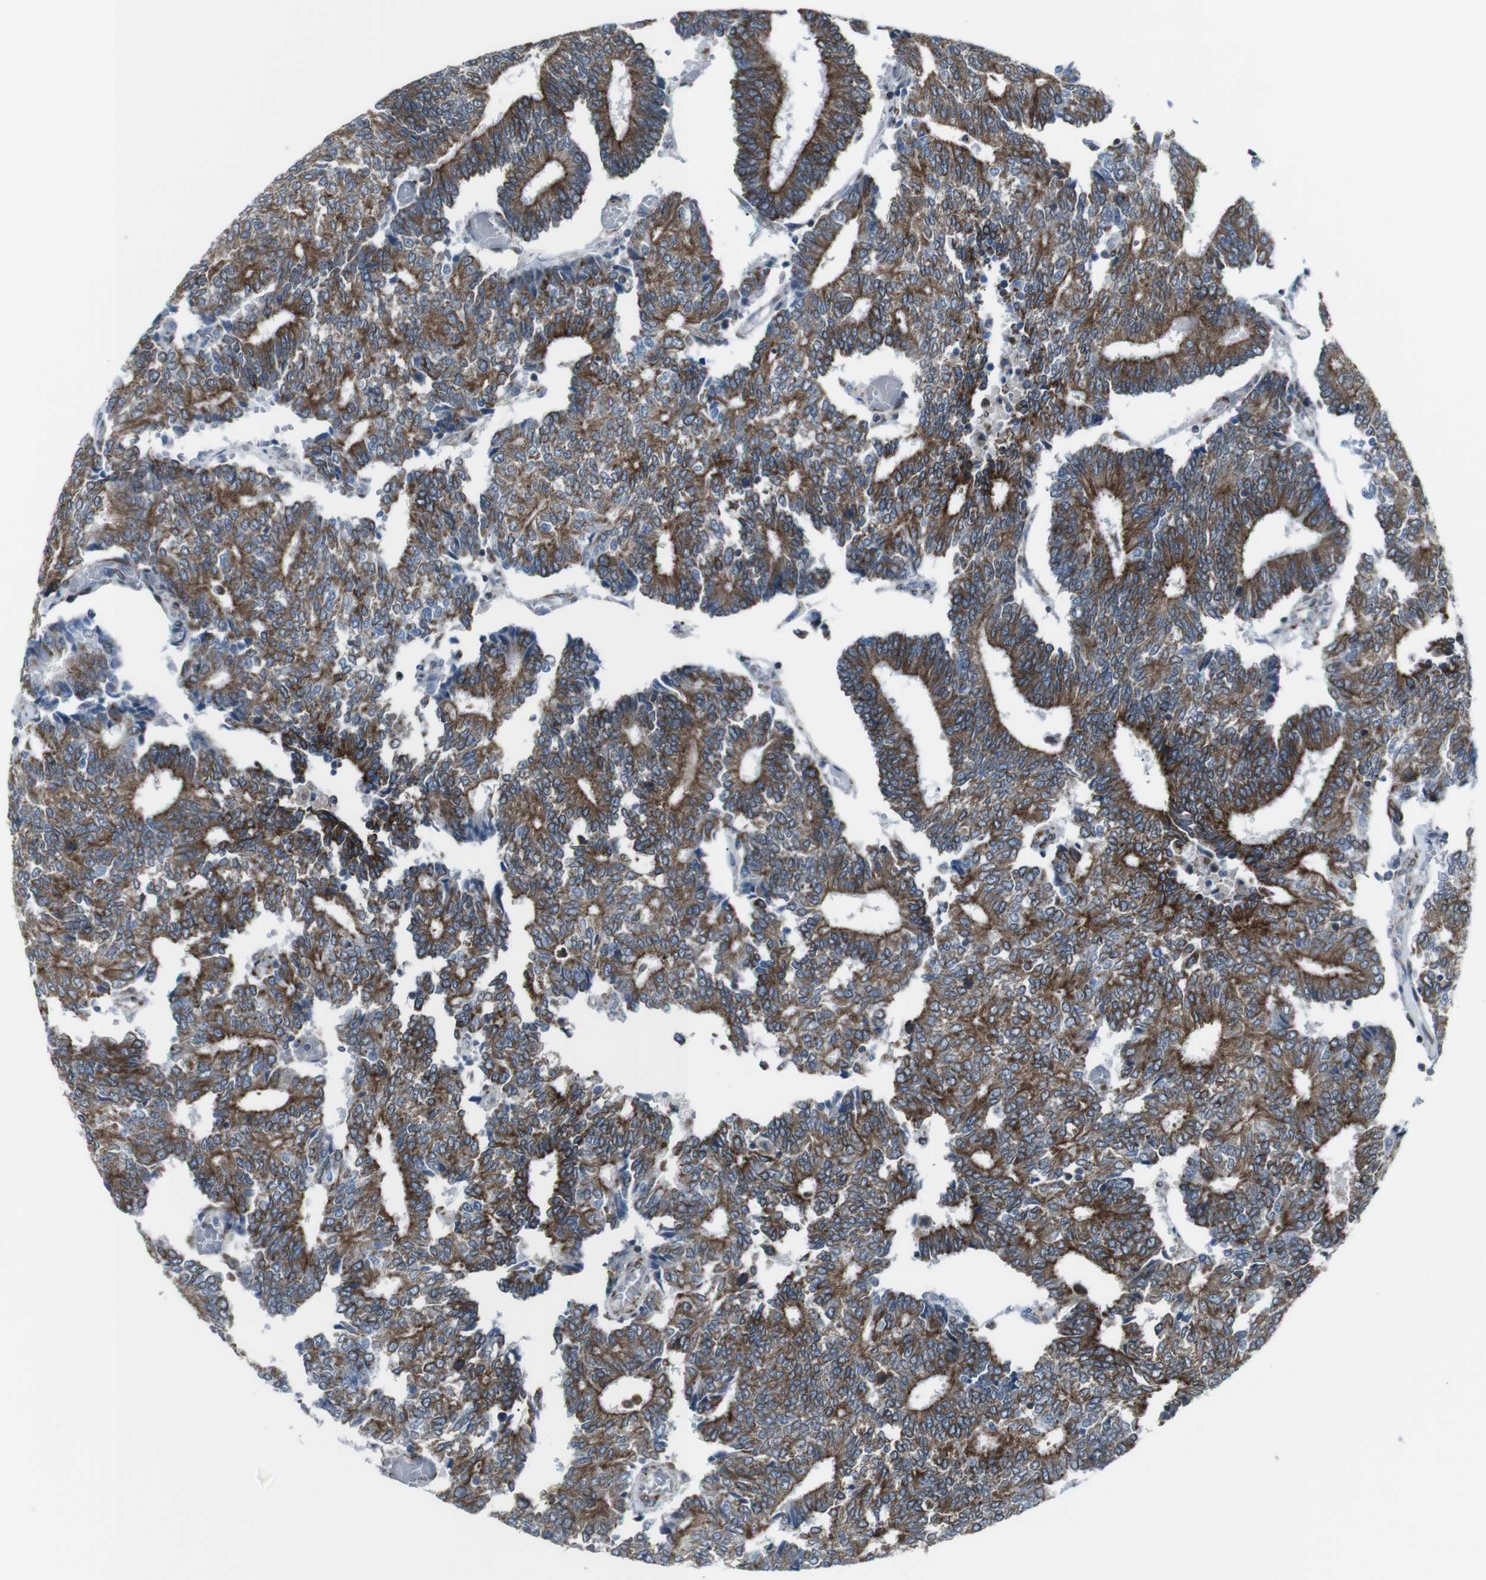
{"staining": {"intensity": "strong", "quantity": ">75%", "location": "cytoplasmic/membranous"}, "tissue": "prostate cancer", "cell_type": "Tumor cells", "image_type": "cancer", "snomed": [{"axis": "morphology", "description": "Adenocarcinoma, High grade"}, {"axis": "topography", "description": "Prostate"}], "caption": "A photomicrograph showing strong cytoplasmic/membranous expression in approximately >75% of tumor cells in prostate cancer, as visualized by brown immunohistochemical staining.", "gene": "LNPK", "patient": {"sex": "male", "age": 55}}